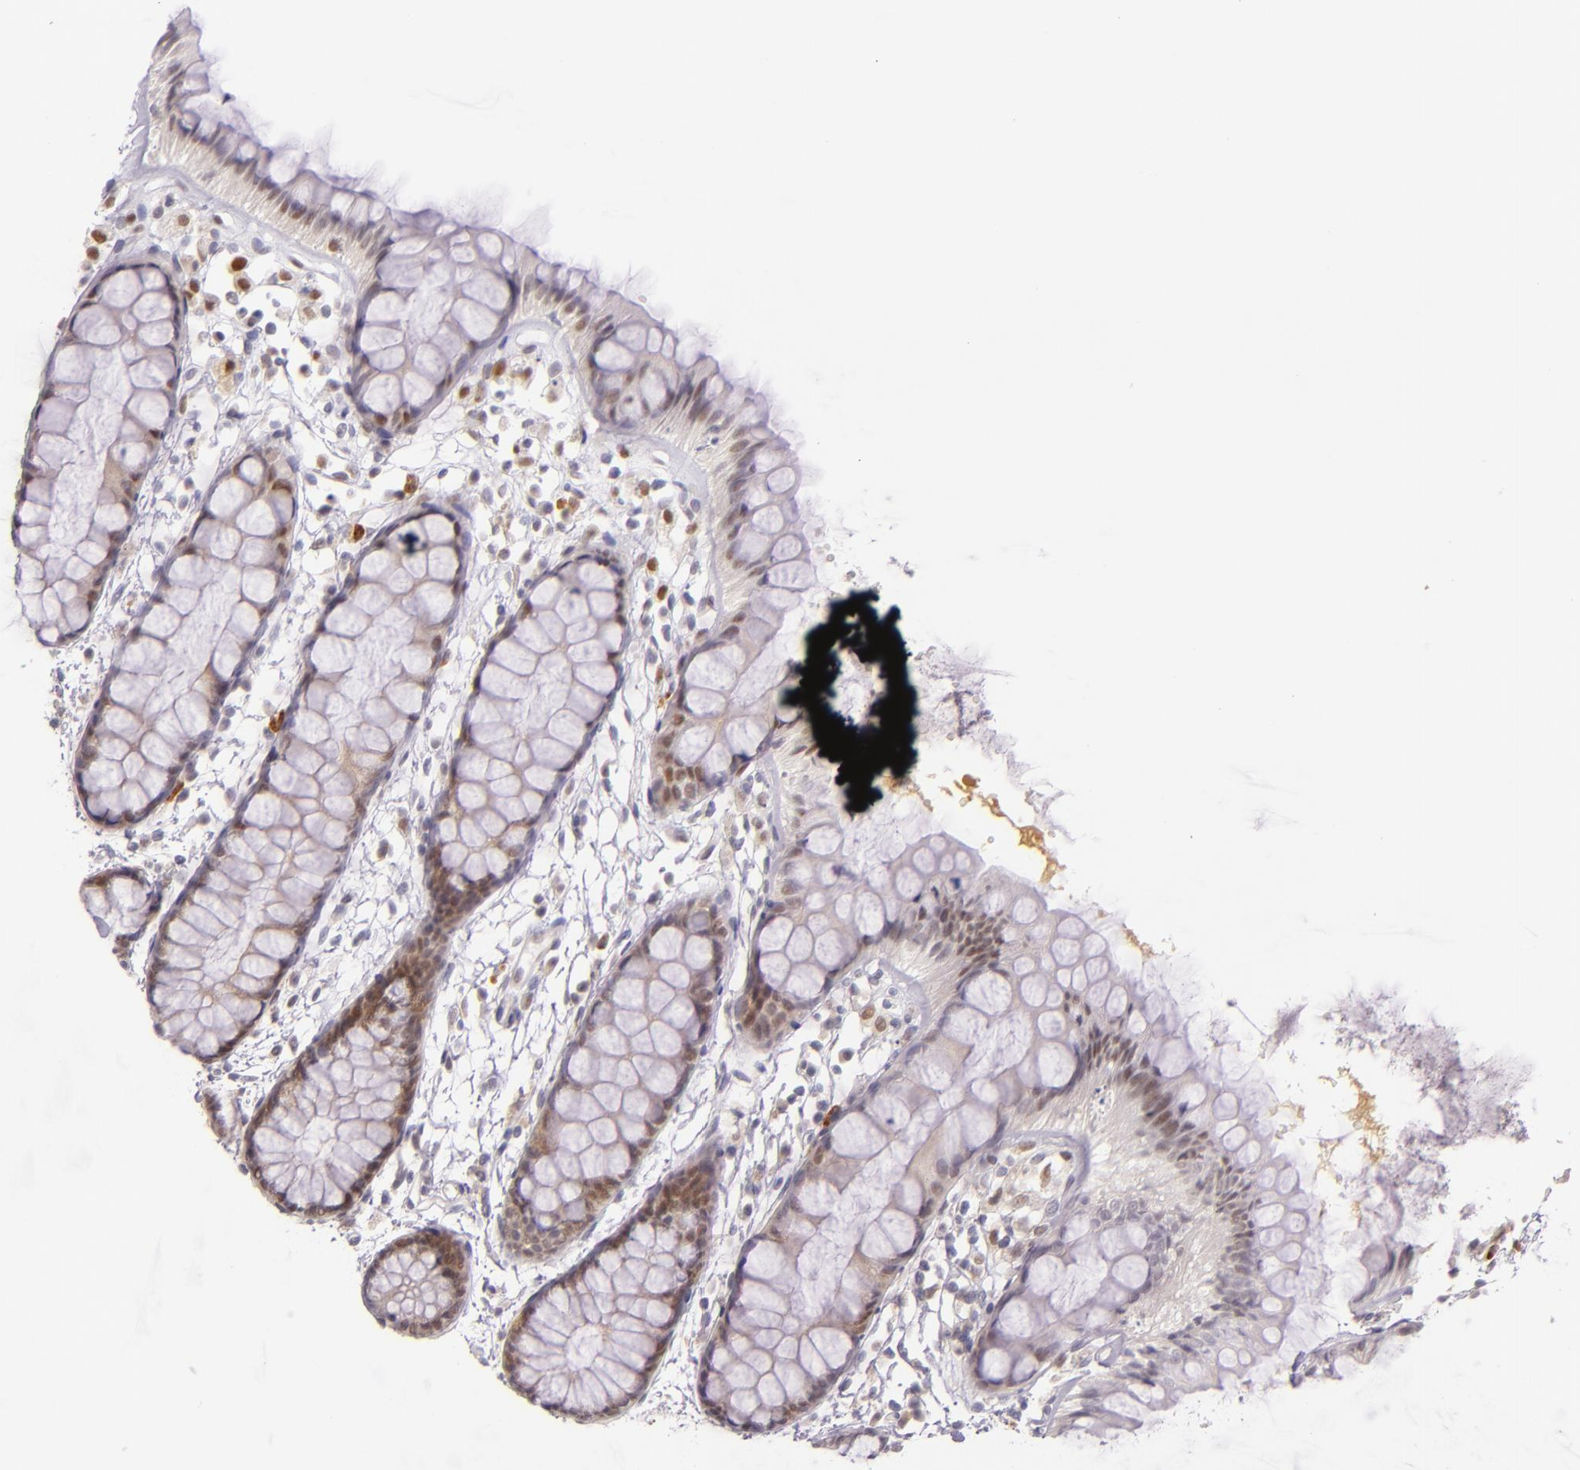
{"staining": {"intensity": "strong", "quantity": "25%-75%", "location": "cytoplasmic/membranous,nuclear"}, "tissue": "rectum", "cell_type": "Glandular cells", "image_type": "normal", "snomed": [{"axis": "morphology", "description": "Normal tissue, NOS"}, {"axis": "topography", "description": "Rectum"}], "caption": "Brown immunohistochemical staining in benign human rectum exhibits strong cytoplasmic/membranous,nuclear positivity in approximately 25%-75% of glandular cells.", "gene": "CSE1L", "patient": {"sex": "female", "age": 66}}